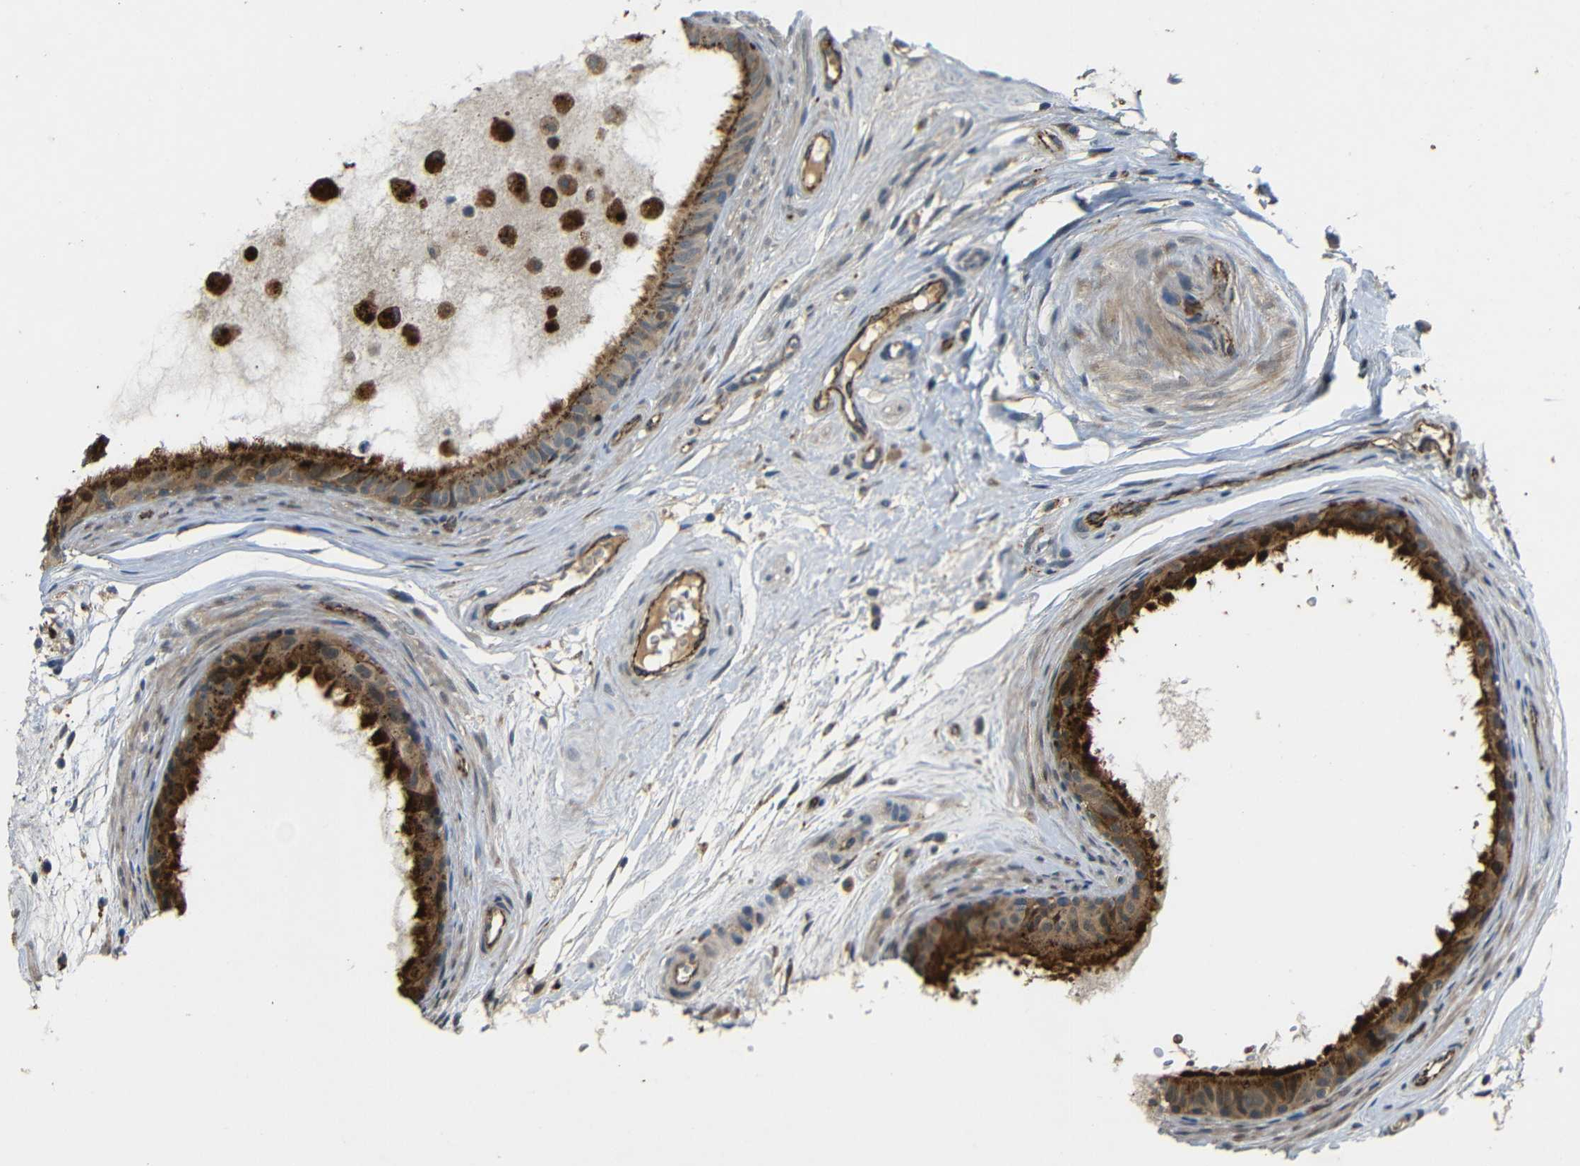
{"staining": {"intensity": "strong", "quantity": ">75%", "location": "cytoplasmic/membranous"}, "tissue": "epididymis", "cell_type": "Glandular cells", "image_type": "normal", "snomed": [{"axis": "morphology", "description": "Normal tissue, NOS"}, {"axis": "morphology", "description": "Inflammation, NOS"}, {"axis": "topography", "description": "Epididymis"}], "caption": "A histopathology image showing strong cytoplasmic/membranous expression in approximately >75% of glandular cells in unremarkable epididymis, as visualized by brown immunohistochemical staining.", "gene": "ATP7A", "patient": {"sex": "male", "age": 85}}